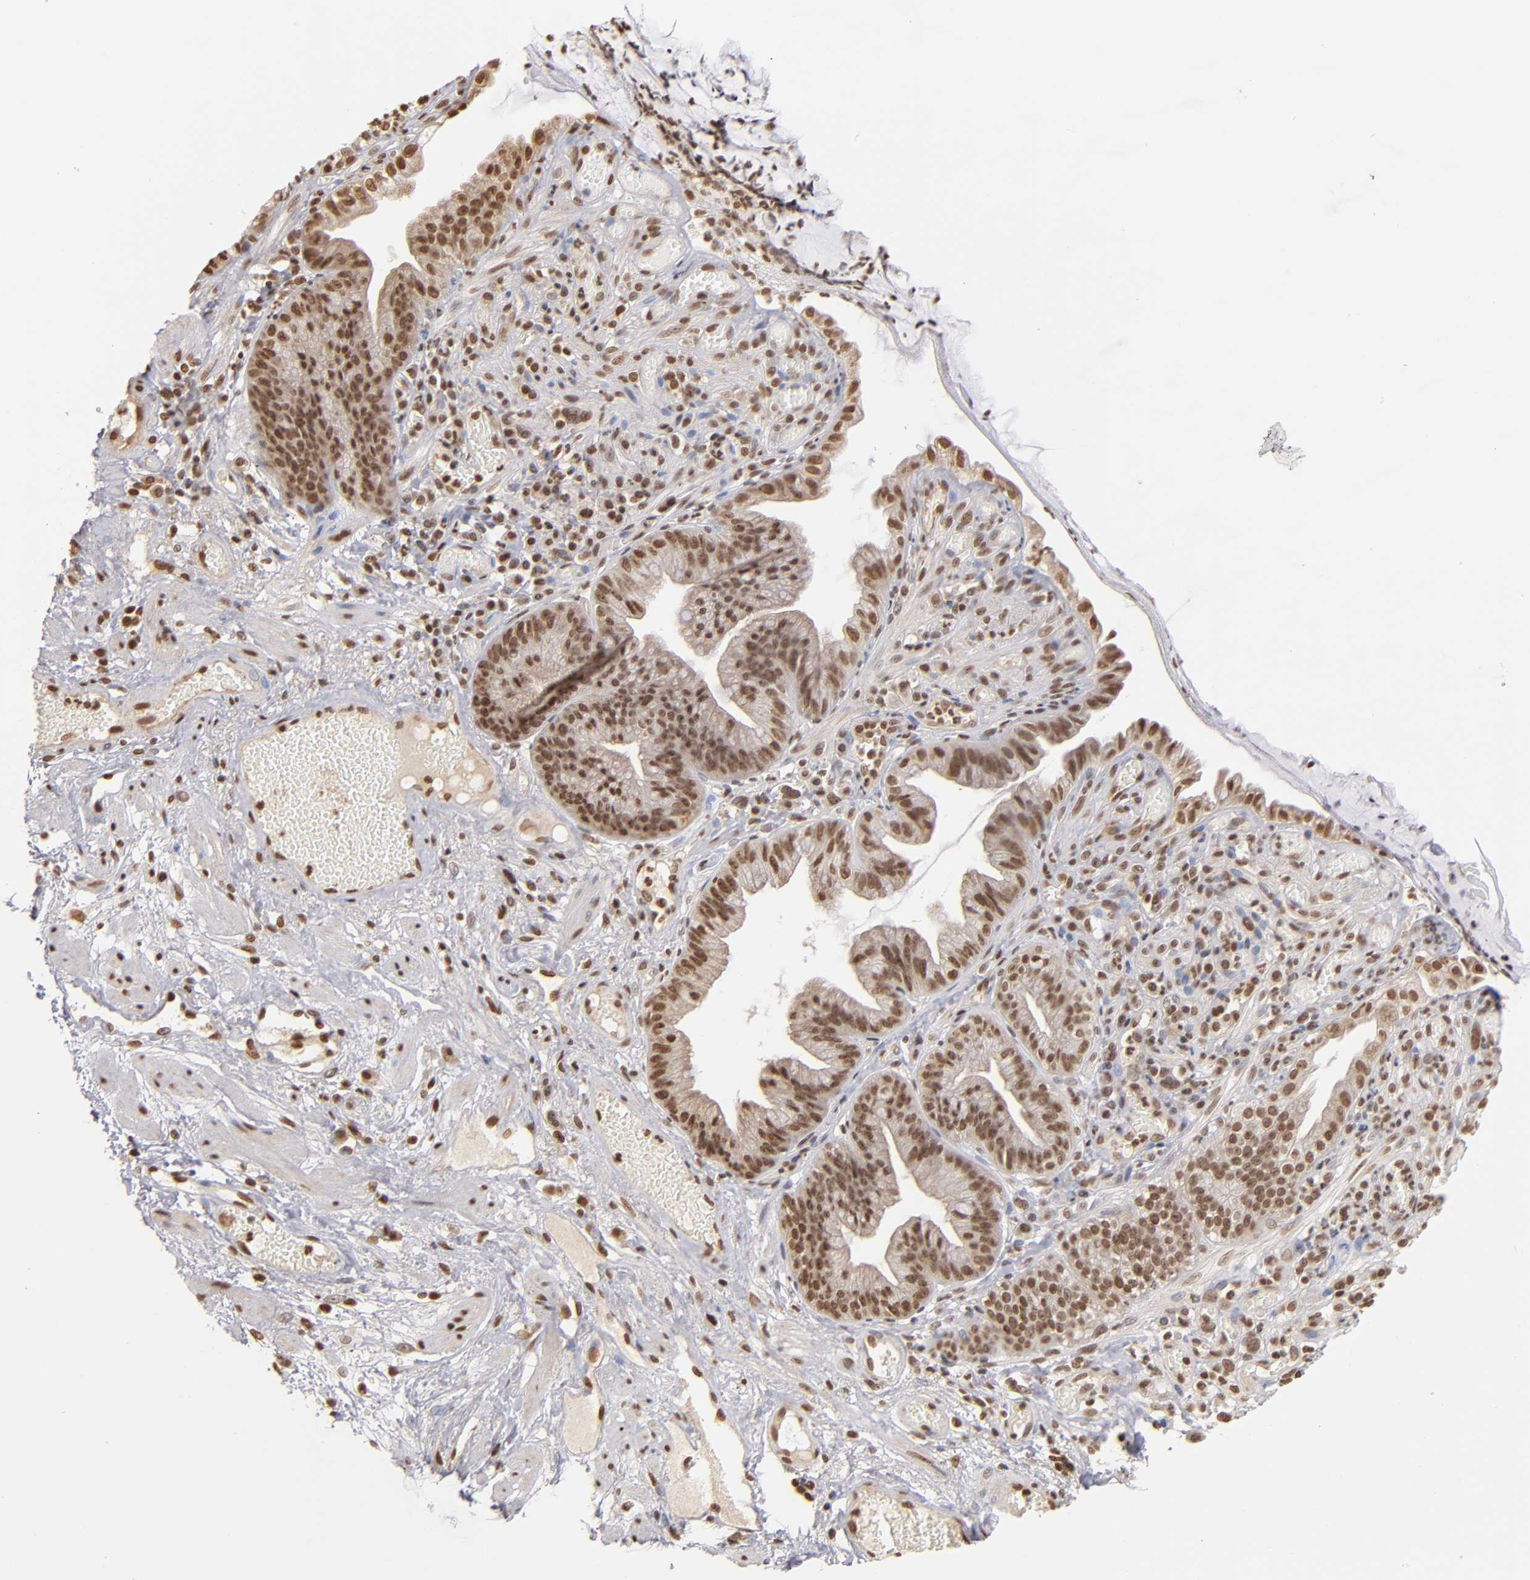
{"staining": {"intensity": "moderate", "quantity": ">75%", "location": "nuclear"}, "tissue": "skin", "cell_type": "Epidermal cells", "image_type": "normal", "snomed": [{"axis": "morphology", "description": "Normal tissue, NOS"}, {"axis": "morphology", "description": "Hemorrhoids"}, {"axis": "morphology", "description": "Inflammation, NOS"}, {"axis": "topography", "description": "Anal"}], "caption": "This image exhibits benign skin stained with immunohistochemistry to label a protein in brown. The nuclear of epidermal cells show moderate positivity for the protein. Nuclei are counter-stained blue.", "gene": "ABL2", "patient": {"sex": "male", "age": 60}}